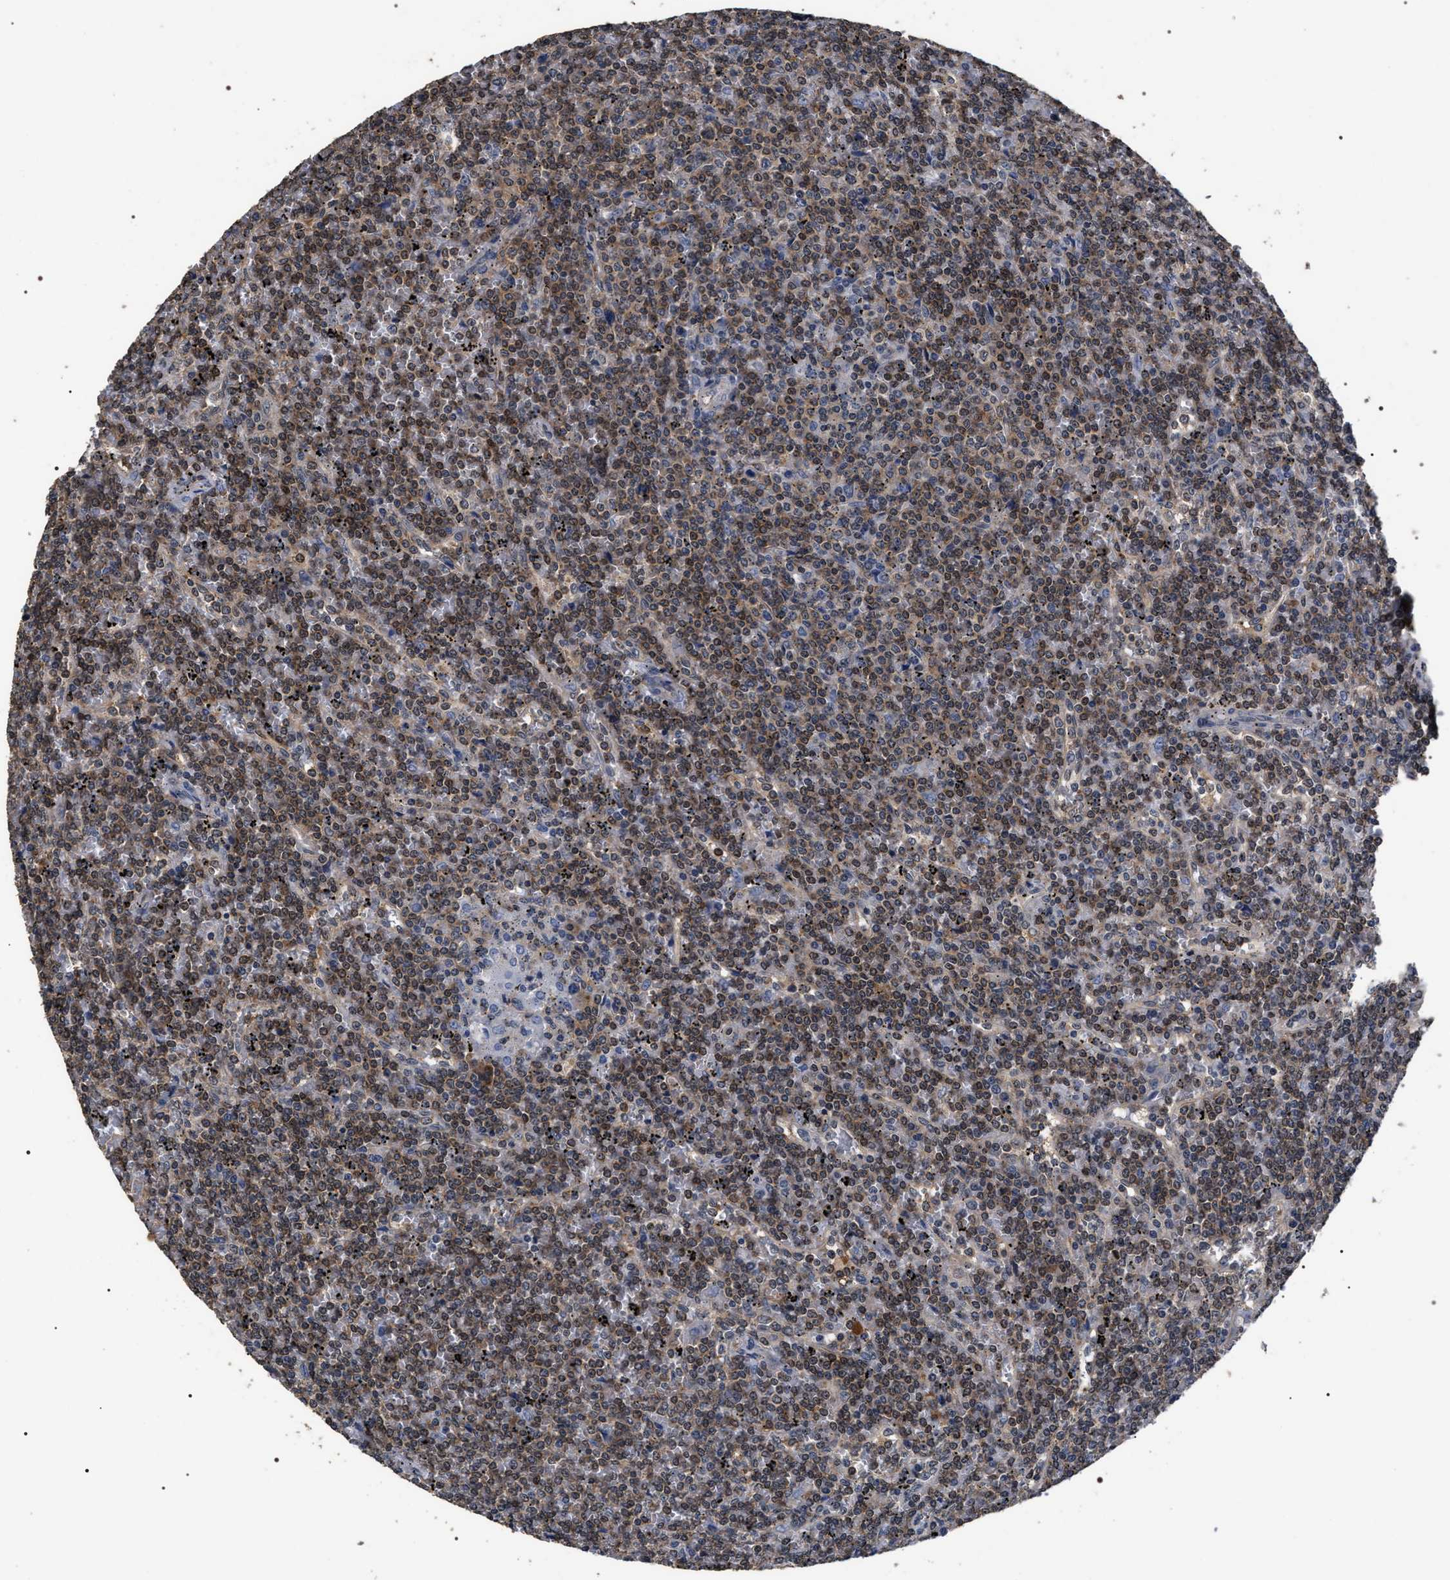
{"staining": {"intensity": "moderate", "quantity": ">75%", "location": "cytoplasmic/membranous"}, "tissue": "lymphoma", "cell_type": "Tumor cells", "image_type": "cancer", "snomed": [{"axis": "morphology", "description": "Malignant lymphoma, non-Hodgkin's type, Low grade"}, {"axis": "topography", "description": "Spleen"}], "caption": "Tumor cells reveal medium levels of moderate cytoplasmic/membranous staining in about >75% of cells in human malignant lymphoma, non-Hodgkin's type (low-grade).", "gene": "UPF3A", "patient": {"sex": "female", "age": 19}}